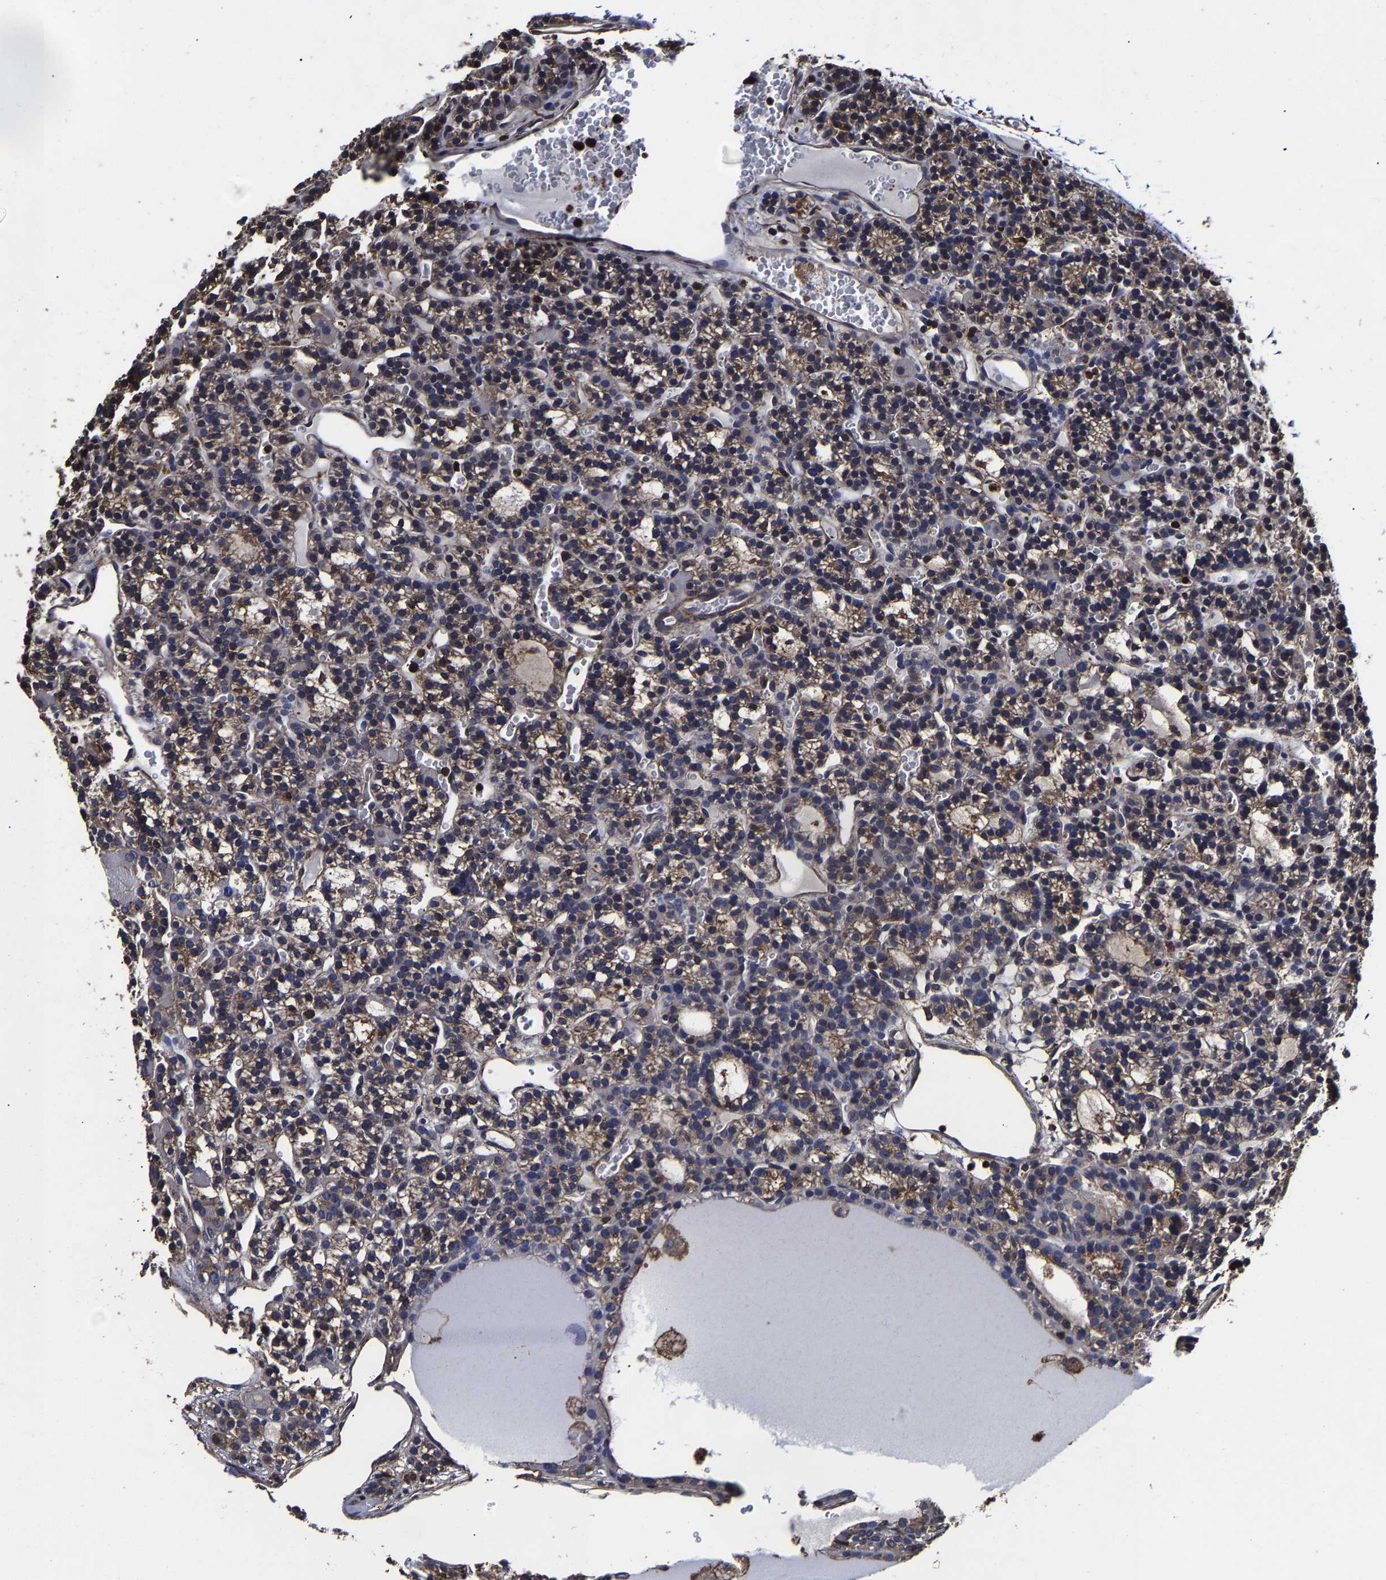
{"staining": {"intensity": "moderate", "quantity": ">75%", "location": "cytoplasmic/membranous"}, "tissue": "parathyroid gland", "cell_type": "Glandular cells", "image_type": "normal", "snomed": [{"axis": "morphology", "description": "Normal tissue, NOS"}, {"axis": "morphology", "description": "Adenoma, NOS"}, {"axis": "topography", "description": "Parathyroid gland"}], "caption": "Glandular cells reveal medium levels of moderate cytoplasmic/membranous positivity in approximately >75% of cells in unremarkable human parathyroid gland.", "gene": "SSH3", "patient": {"sex": "female", "age": 58}}